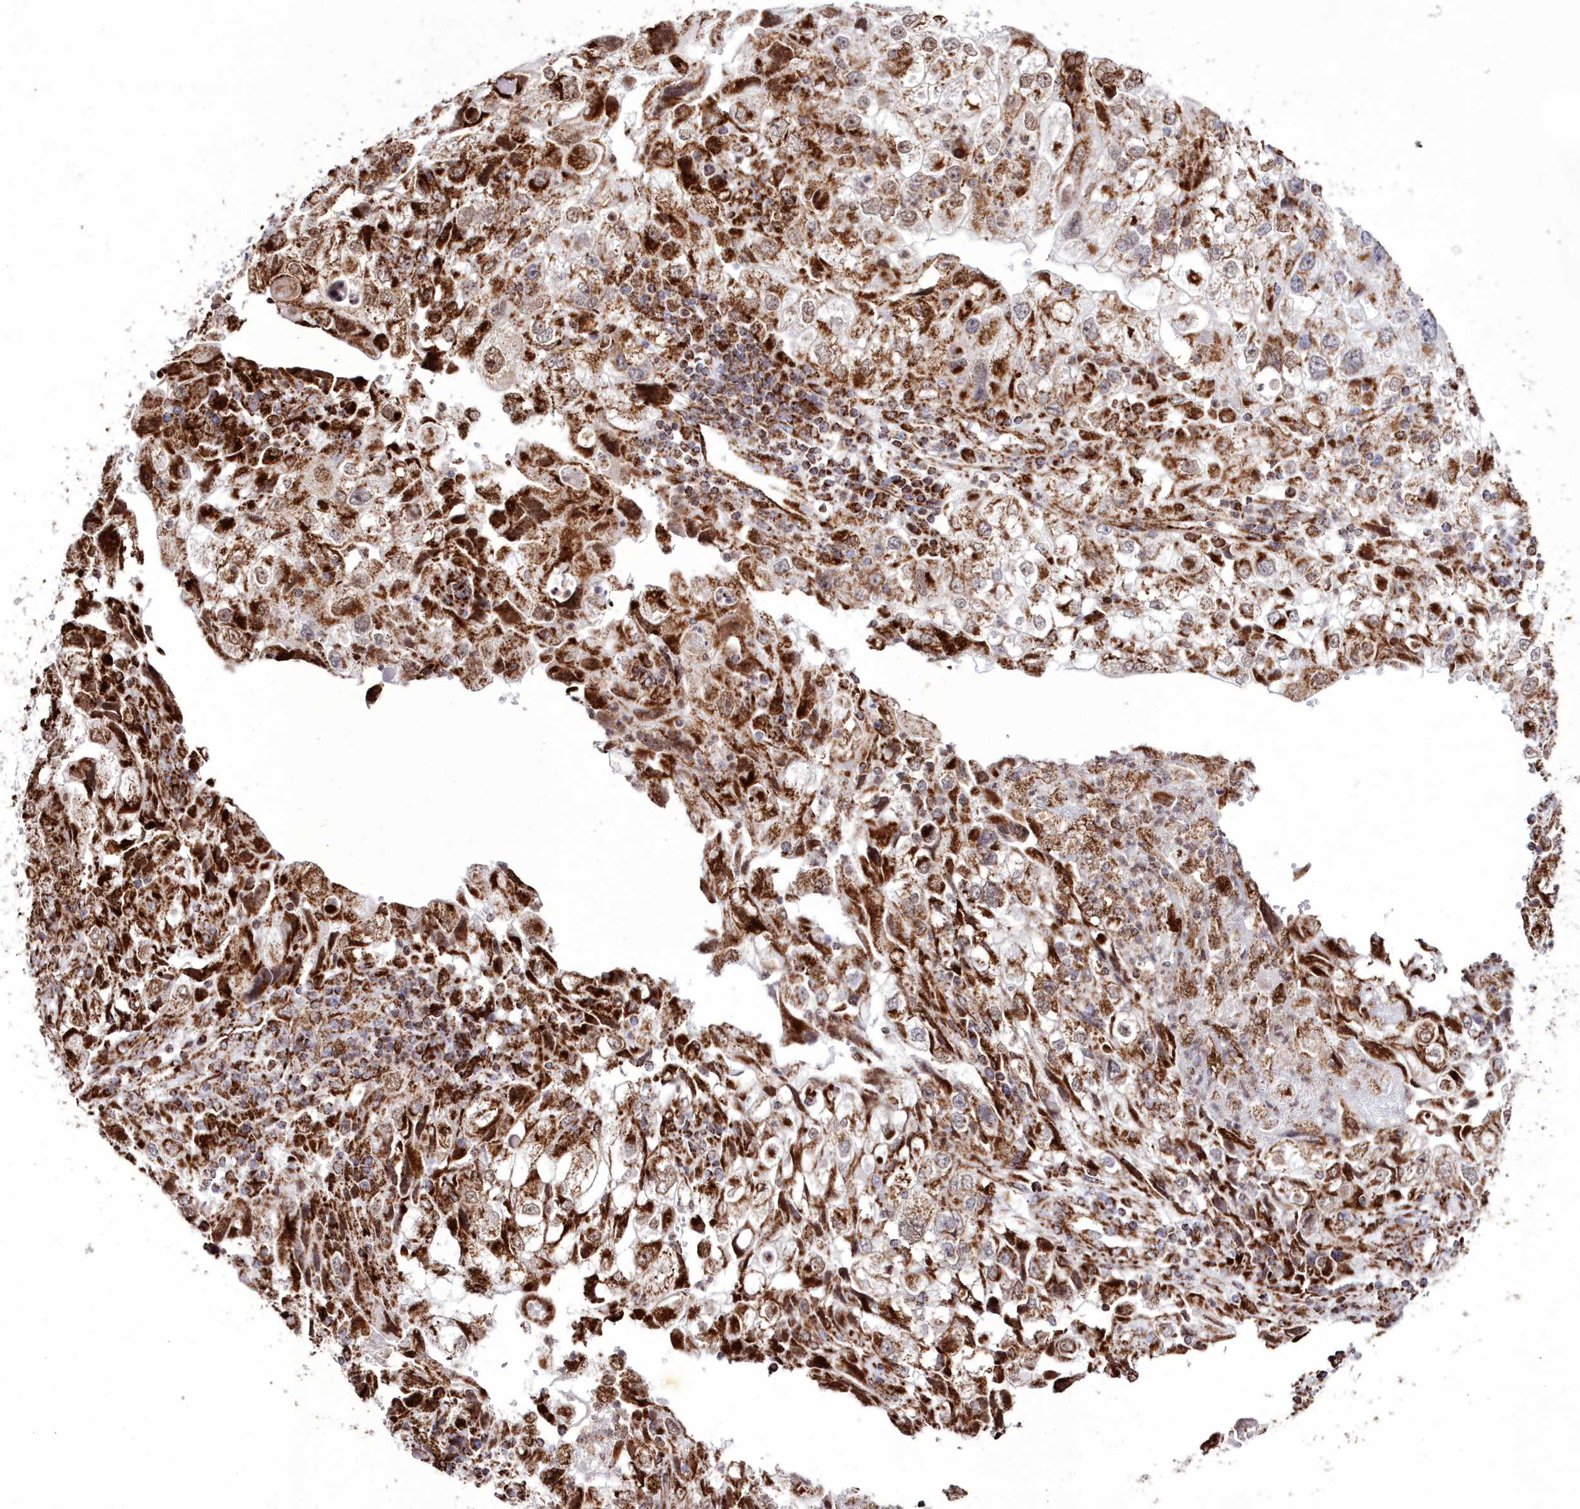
{"staining": {"intensity": "strong", "quantity": "25%-75%", "location": "cytoplasmic/membranous"}, "tissue": "endometrial cancer", "cell_type": "Tumor cells", "image_type": "cancer", "snomed": [{"axis": "morphology", "description": "Adenocarcinoma, NOS"}, {"axis": "topography", "description": "Endometrium"}], "caption": "Adenocarcinoma (endometrial) stained with DAB IHC shows high levels of strong cytoplasmic/membranous expression in approximately 25%-75% of tumor cells.", "gene": "HADHB", "patient": {"sex": "female", "age": 49}}